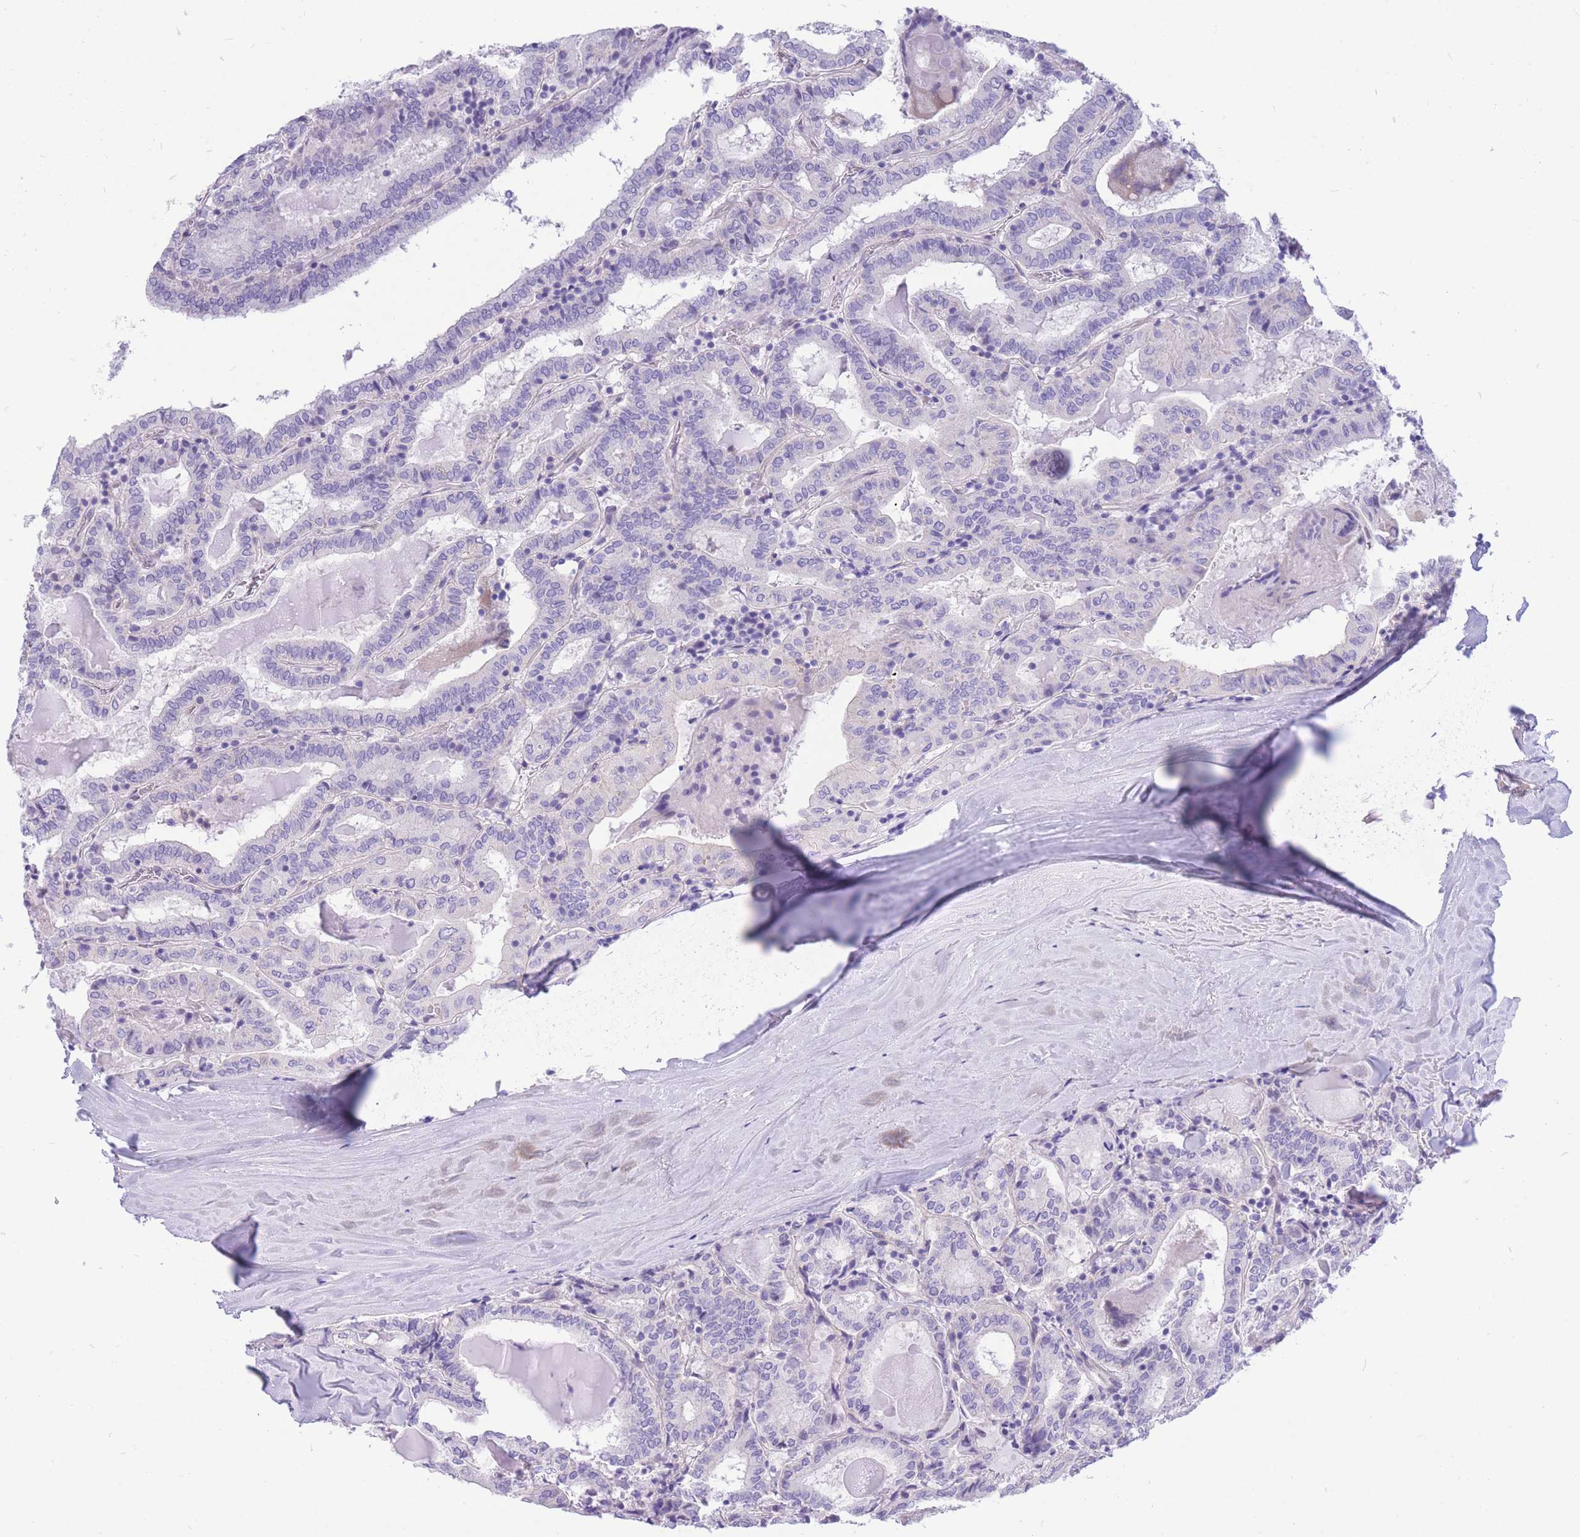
{"staining": {"intensity": "negative", "quantity": "none", "location": "none"}, "tissue": "thyroid cancer", "cell_type": "Tumor cells", "image_type": "cancer", "snomed": [{"axis": "morphology", "description": "Papillary adenocarcinoma, NOS"}, {"axis": "topography", "description": "Thyroid gland"}], "caption": "An image of human papillary adenocarcinoma (thyroid) is negative for staining in tumor cells.", "gene": "ZNF311", "patient": {"sex": "female", "age": 72}}